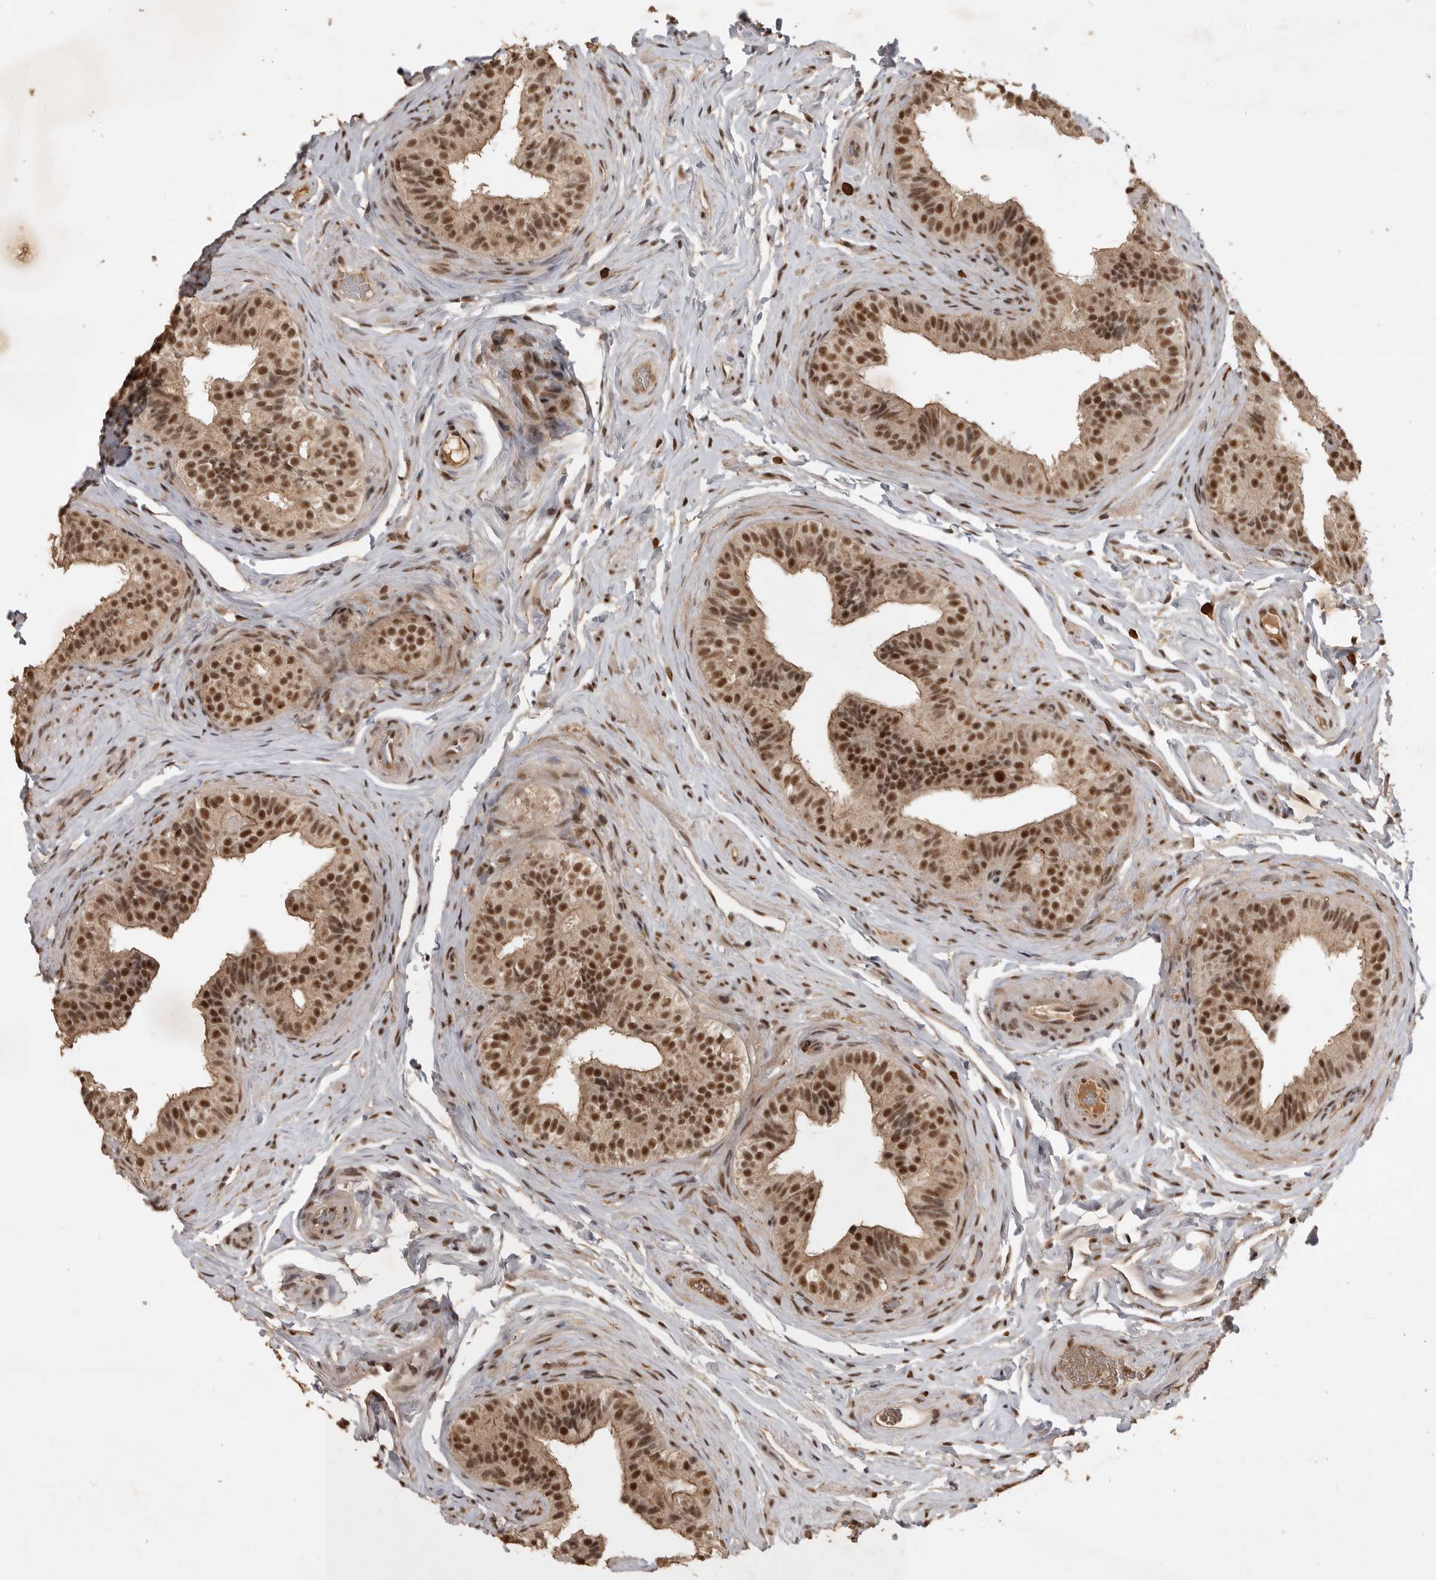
{"staining": {"intensity": "moderate", "quantity": ">75%", "location": "nuclear"}, "tissue": "epididymis", "cell_type": "Glandular cells", "image_type": "normal", "snomed": [{"axis": "morphology", "description": "Normal tissue, NOS"}, {"axis": "topography", "description": "Epididymis"}], "caption": "Moderate nuclear positivity for a protein is present in approximately >75% of glandular cells of benign epididymis using immunohistochemistry.", "gene": "CBLL1", "patient": {"sex": "male", "age": 49}}